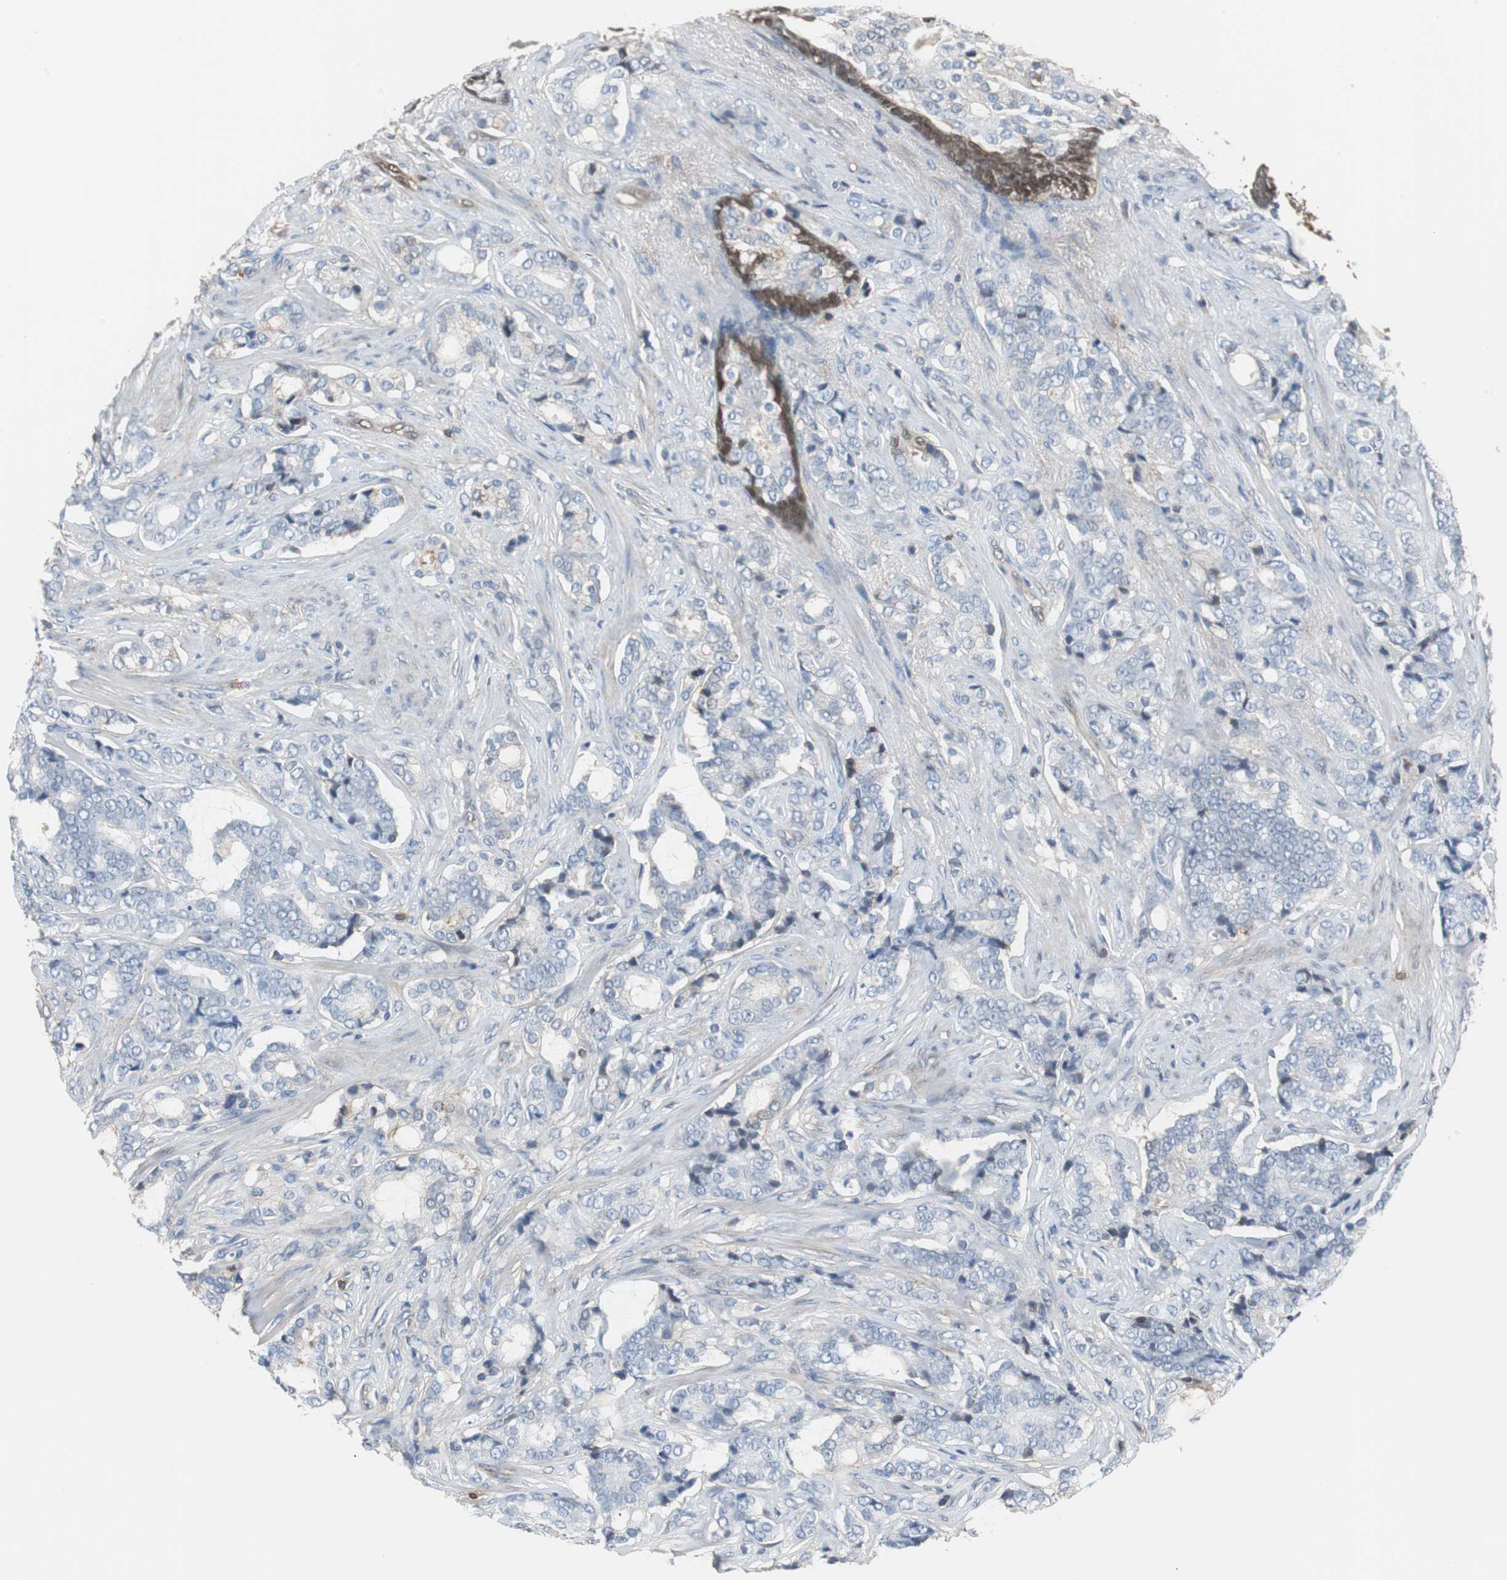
{"staining": {"intensity": "negative", "quantity": "none", "location": "none"}, "tissue": "prostate cancer", "cell_type": "Tumor cells", "image_type": "cancer", "snomed": [{"axis": "morphology", "description": "Adenocarcinoma, Low grade"}, {"axis": "topography", "description": "Prostate"}], "caption": "Immunohistochemistry micrograph of prostate adenocarcinoma (low-grade) stained for a protein (brown), which displays no positivity in tumor cells.", "gene": "ANXA4", "patient": {"sex": "male", "age": 58}}